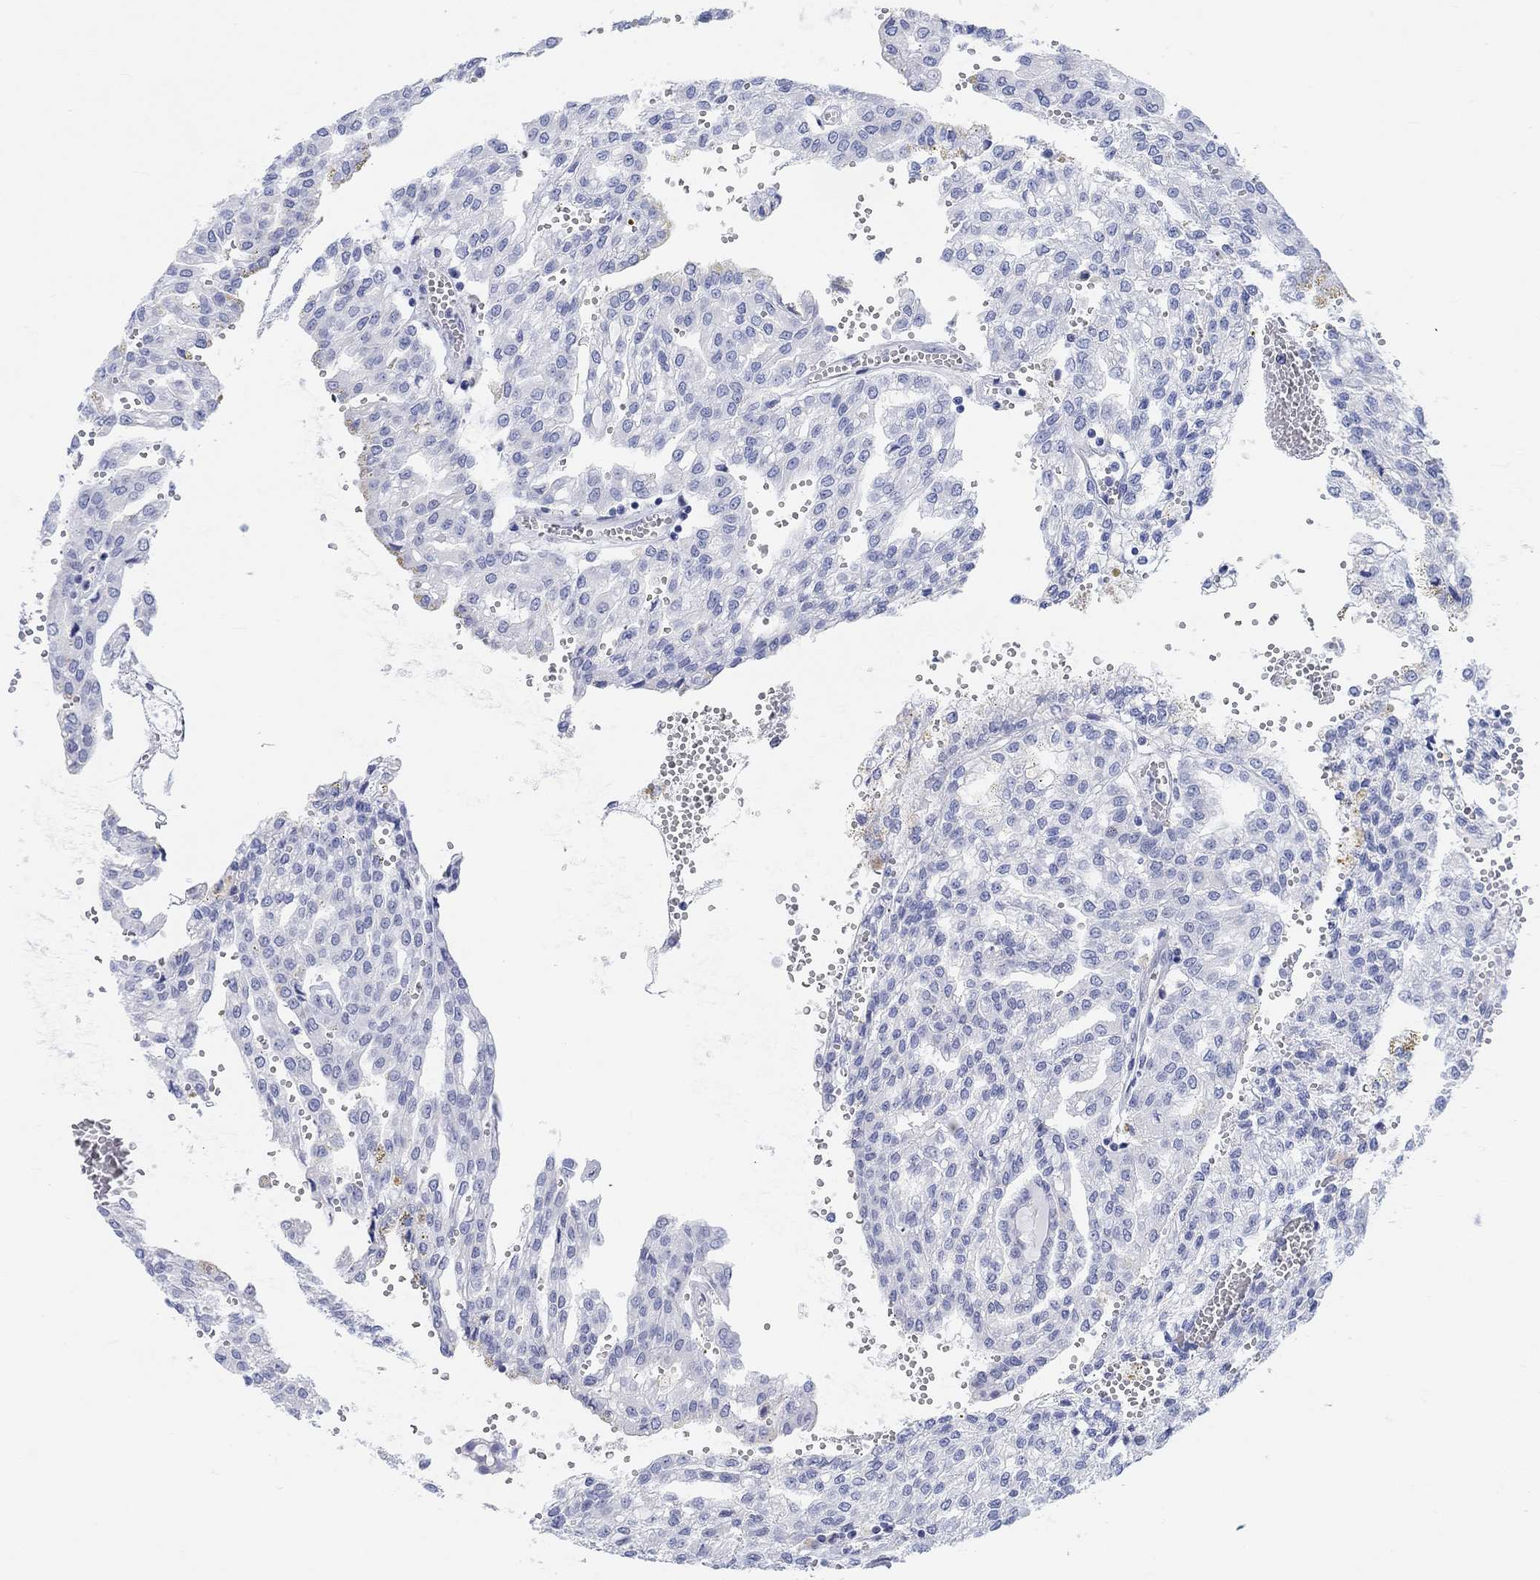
{"staining": {"intensity": "negative", "quantity": "none", "location": "none"}, "tissue": "renal cancer", "cell_type": "Tumor cells", "image_type": "cancer", "snomed": [{"axis": "morphology", "description": "Adenocarcinoma, NOS"}, {"axis": "topography", "description": "Kidney"}], "caption": "Tumor cells show no significant protein expression in renal adenocarcinoma.", "gene": "XIRP2", "patient": {"sex": "male", "age": 63}}